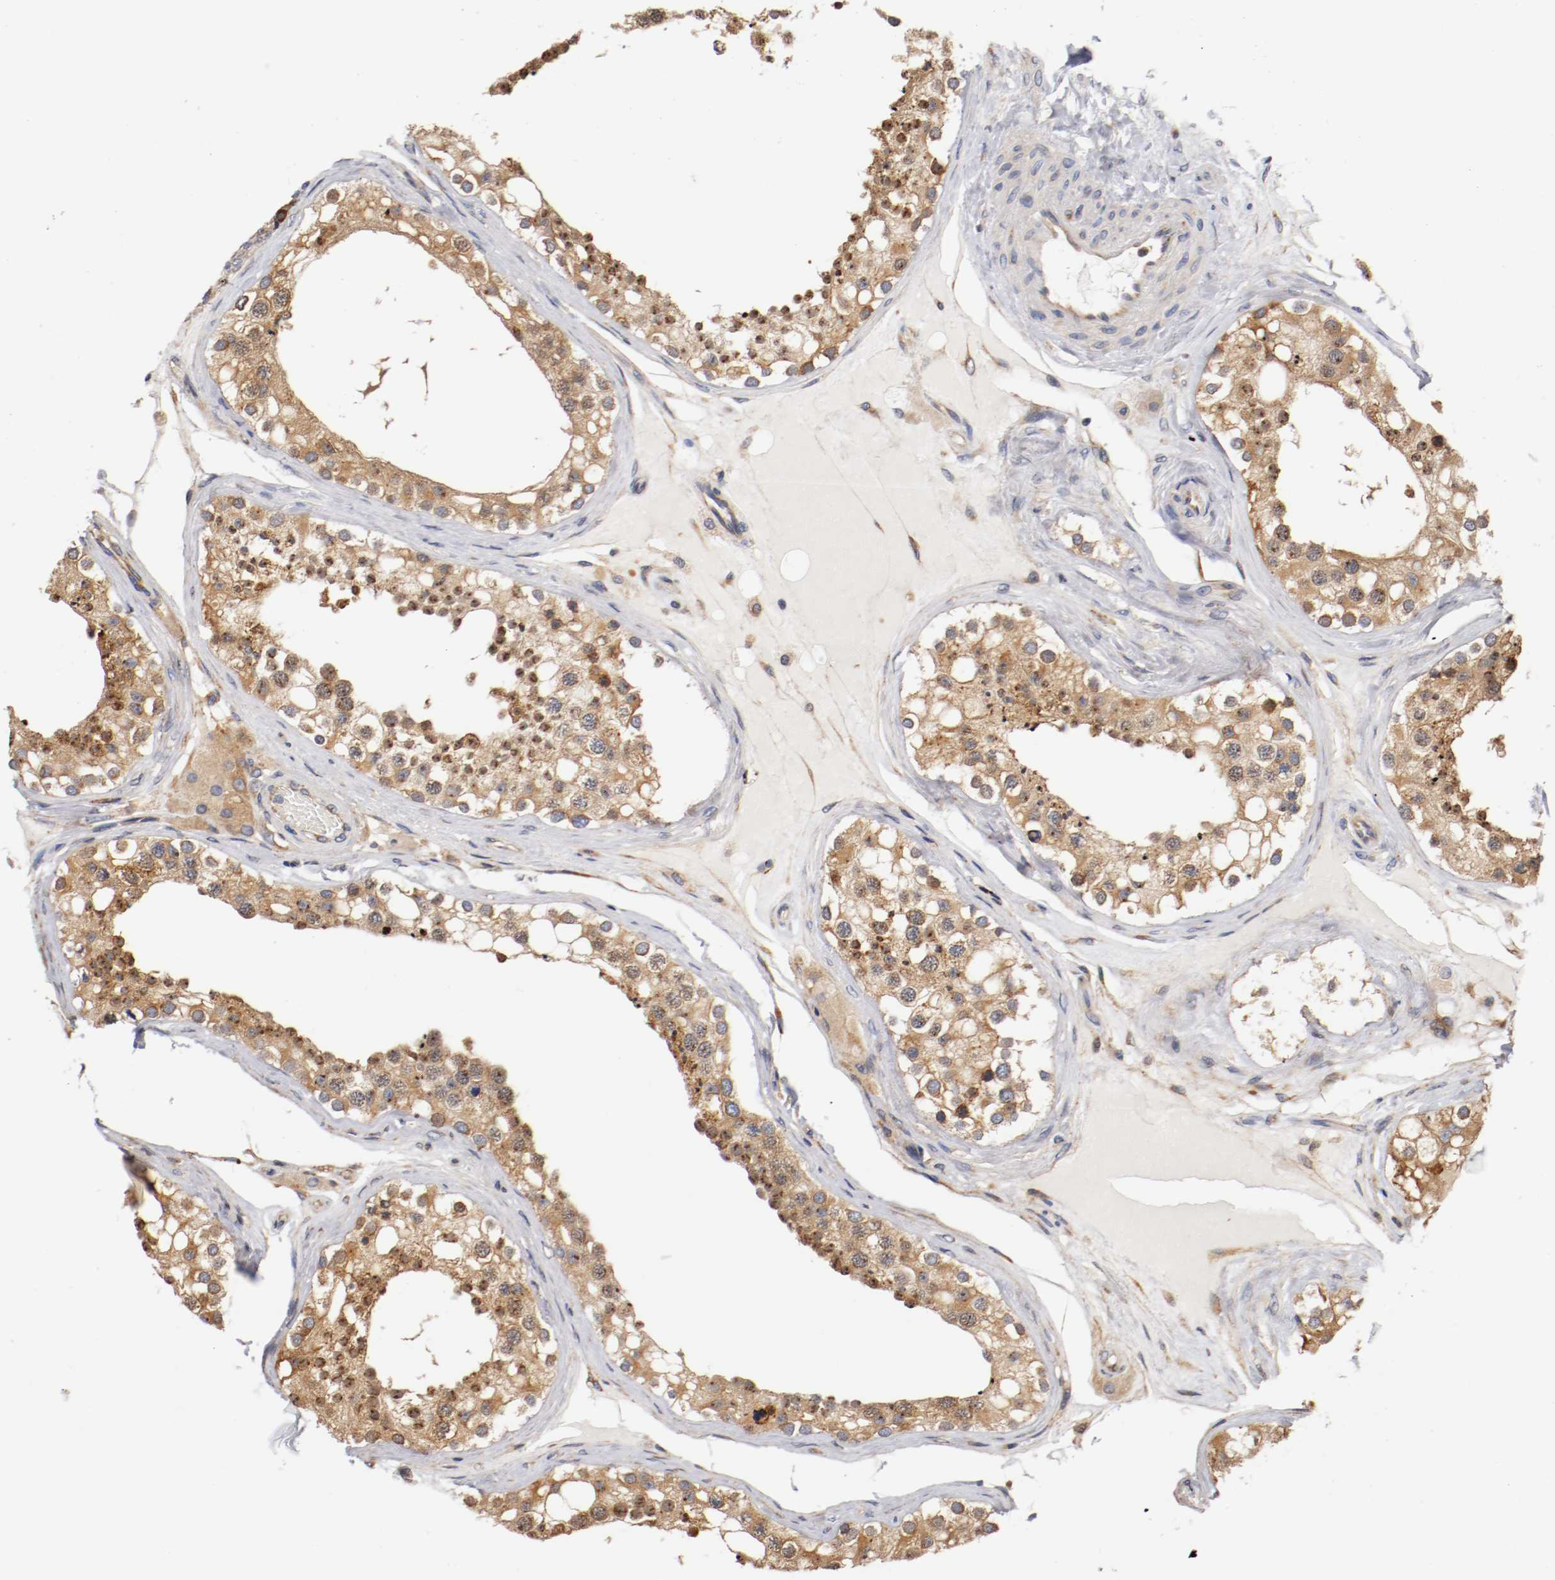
{"staining": {"intensity": "moderate", "quantity": ">75%", "location": "cytoplasmic/membranous,nuclear"}, "tissue": "testis", "cell_type": "Cells in seminiferous ducts", "image_type": "normal", "snomed": [{"axis": "morphology", "description": "Normal tissue, NOS"}, {"axis": "topography", "description": "Testis"}], "caption": "Testis stained with DAB (3,3'-diaminobenzidine) immunohistochemistry shows medium levels of moderate cytoplasmic/membranous,nuclear expression in about >75% of cells in seminiferous ducts.", "gene": "TNFSF12", "patient": {"sex": "male", "age": 68}}